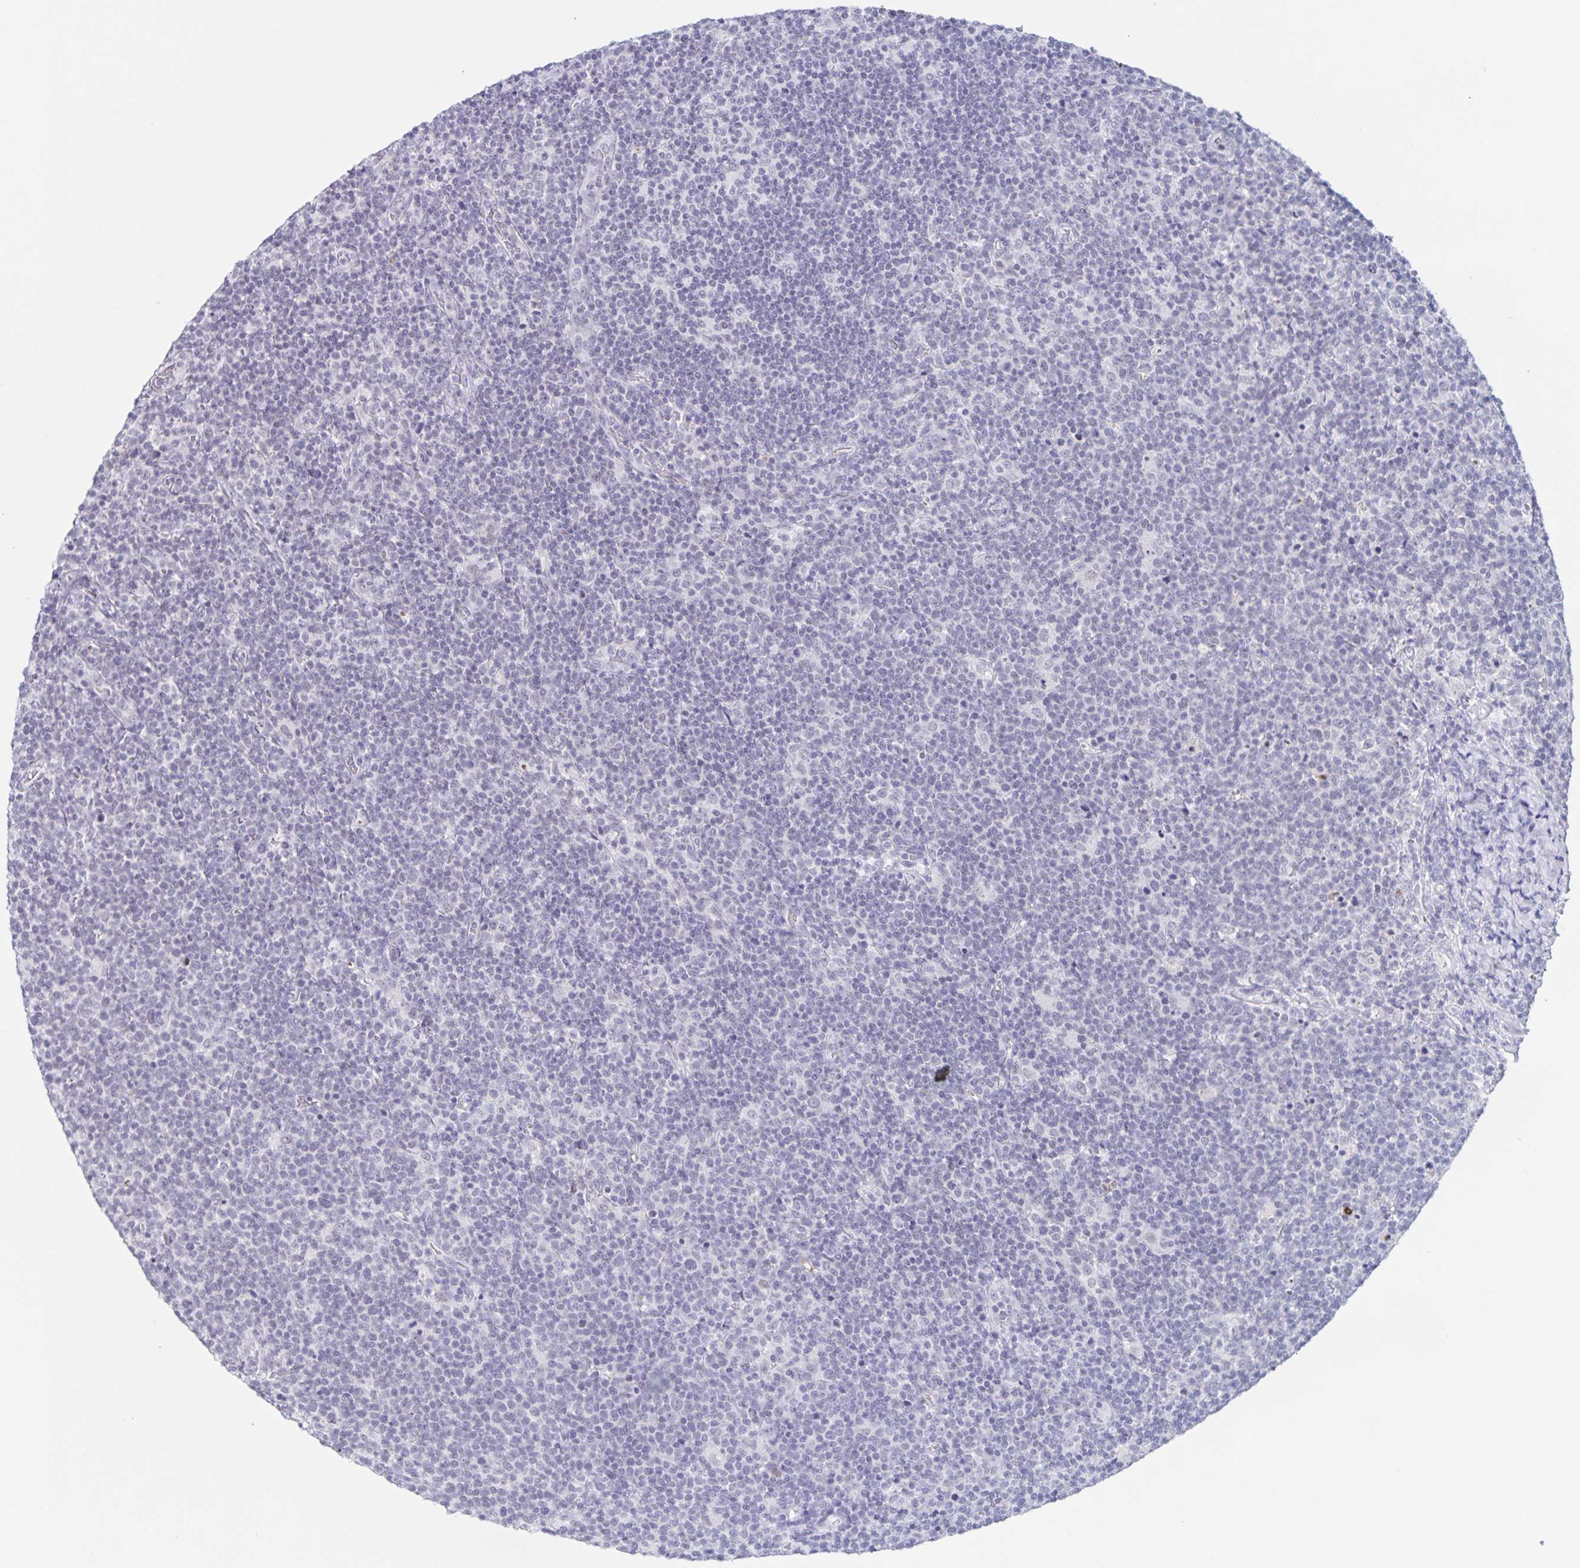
{"staining": {"intensity": "negative", "quantity": "none", "location": "none"}, "tissue": "lymphoma", "cell_type": "Tumor cells", "image_type": "cancer", "snomed": [{"axis": "morphology", "description": "Malignant lymphoma, non-Hodgkin's type, High grade"}, {"axis": "topography", "description": "Lymph node"}], "caption": "Tumor cells are negative for brown protein staining in lymphoma.", "gene": "LCE6A", "patient": {"sex": "male", "age": 61}}